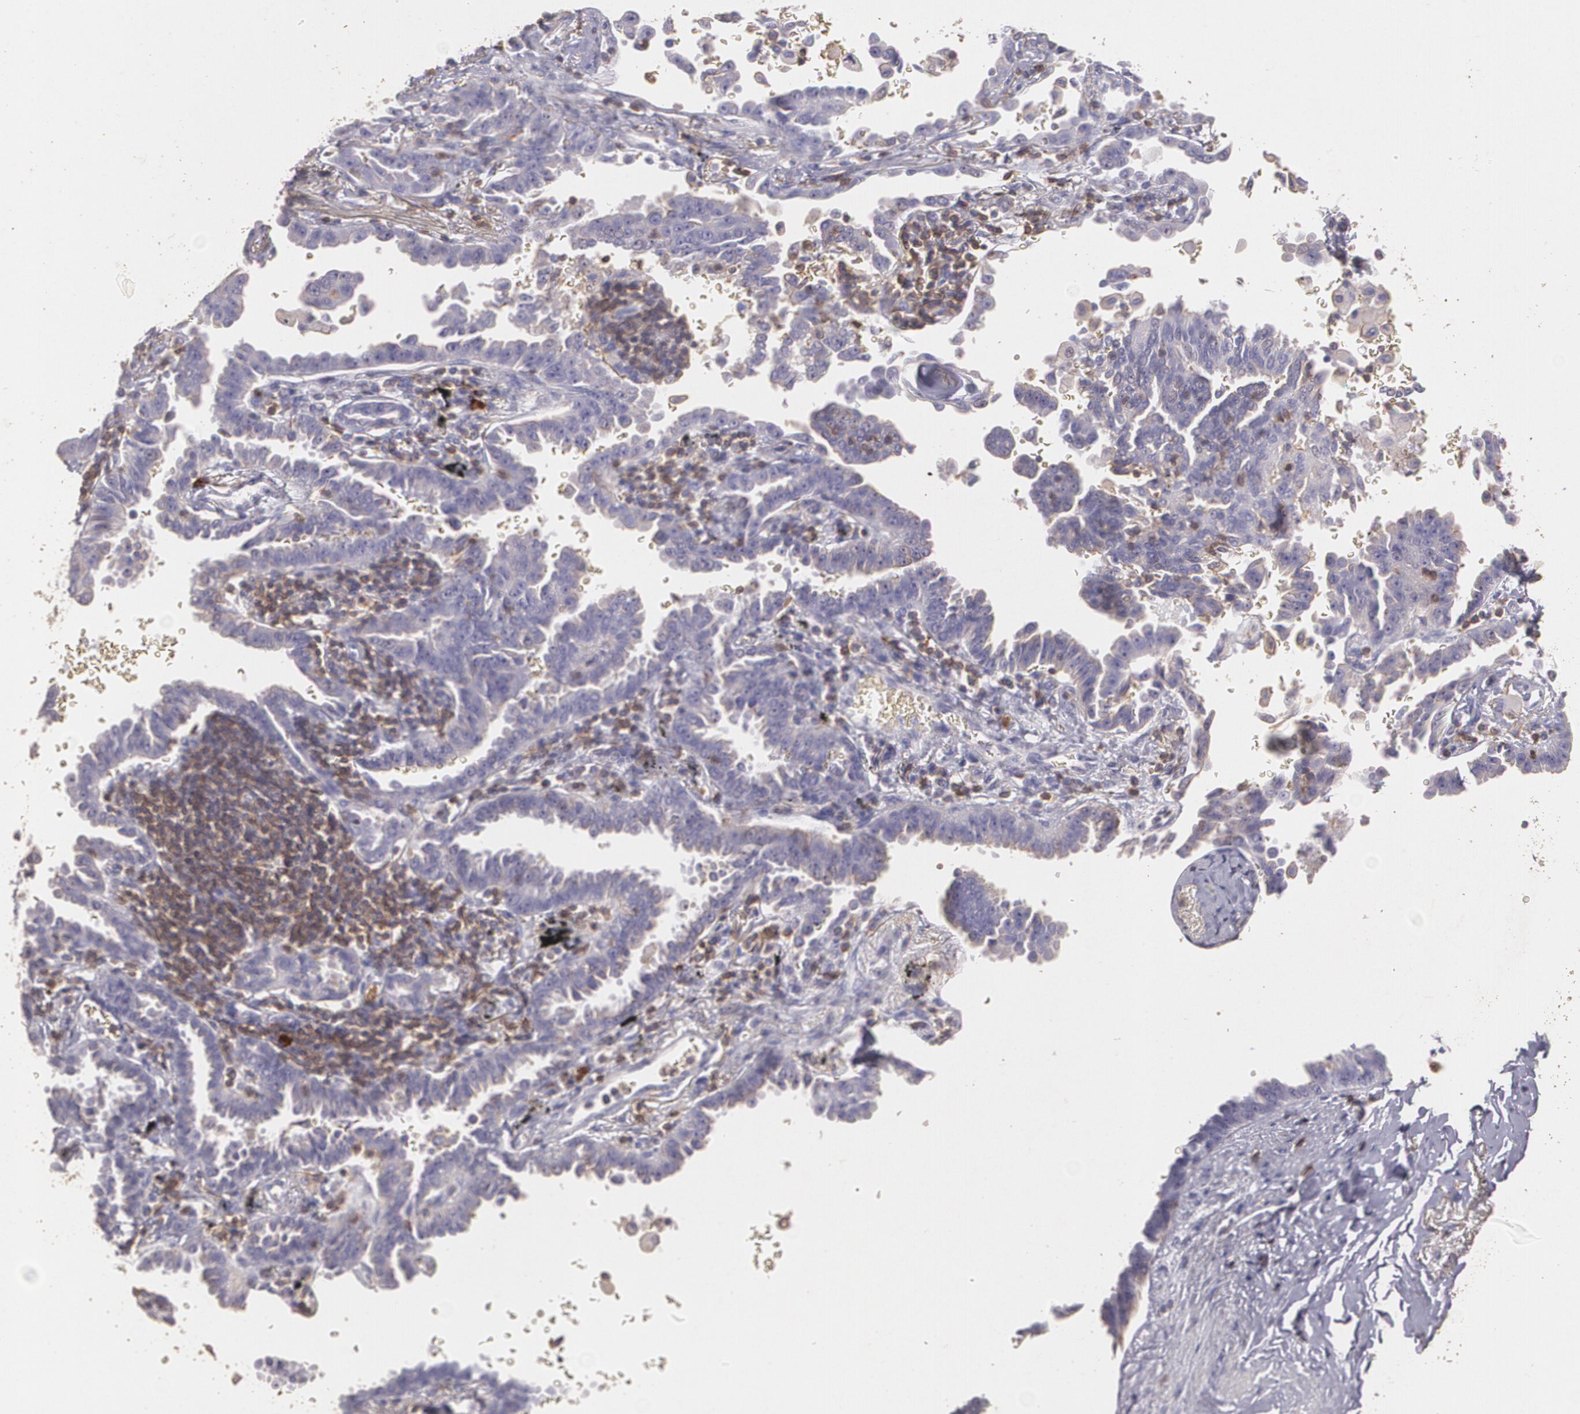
{"staining": {"intensity": "weak", "quantity": "<25%", "location": "cytoplasmic/membranous"}, "tissue": "lung cancer", "cell_type": "Tumor cells", "image_type": "cancer", "snomed": [{"axis": "morphology", "description": "Adenocarcinoma, NOS"}, {"axis": "topography", "description": "Lung"}], "caption": "Immunohistochemical staining of human adenocarcinoma (lung) exhibits no significant expression in tumor cells.", "gene": "TGFBR1", "patient": {"sex": "female", "age": 64}}